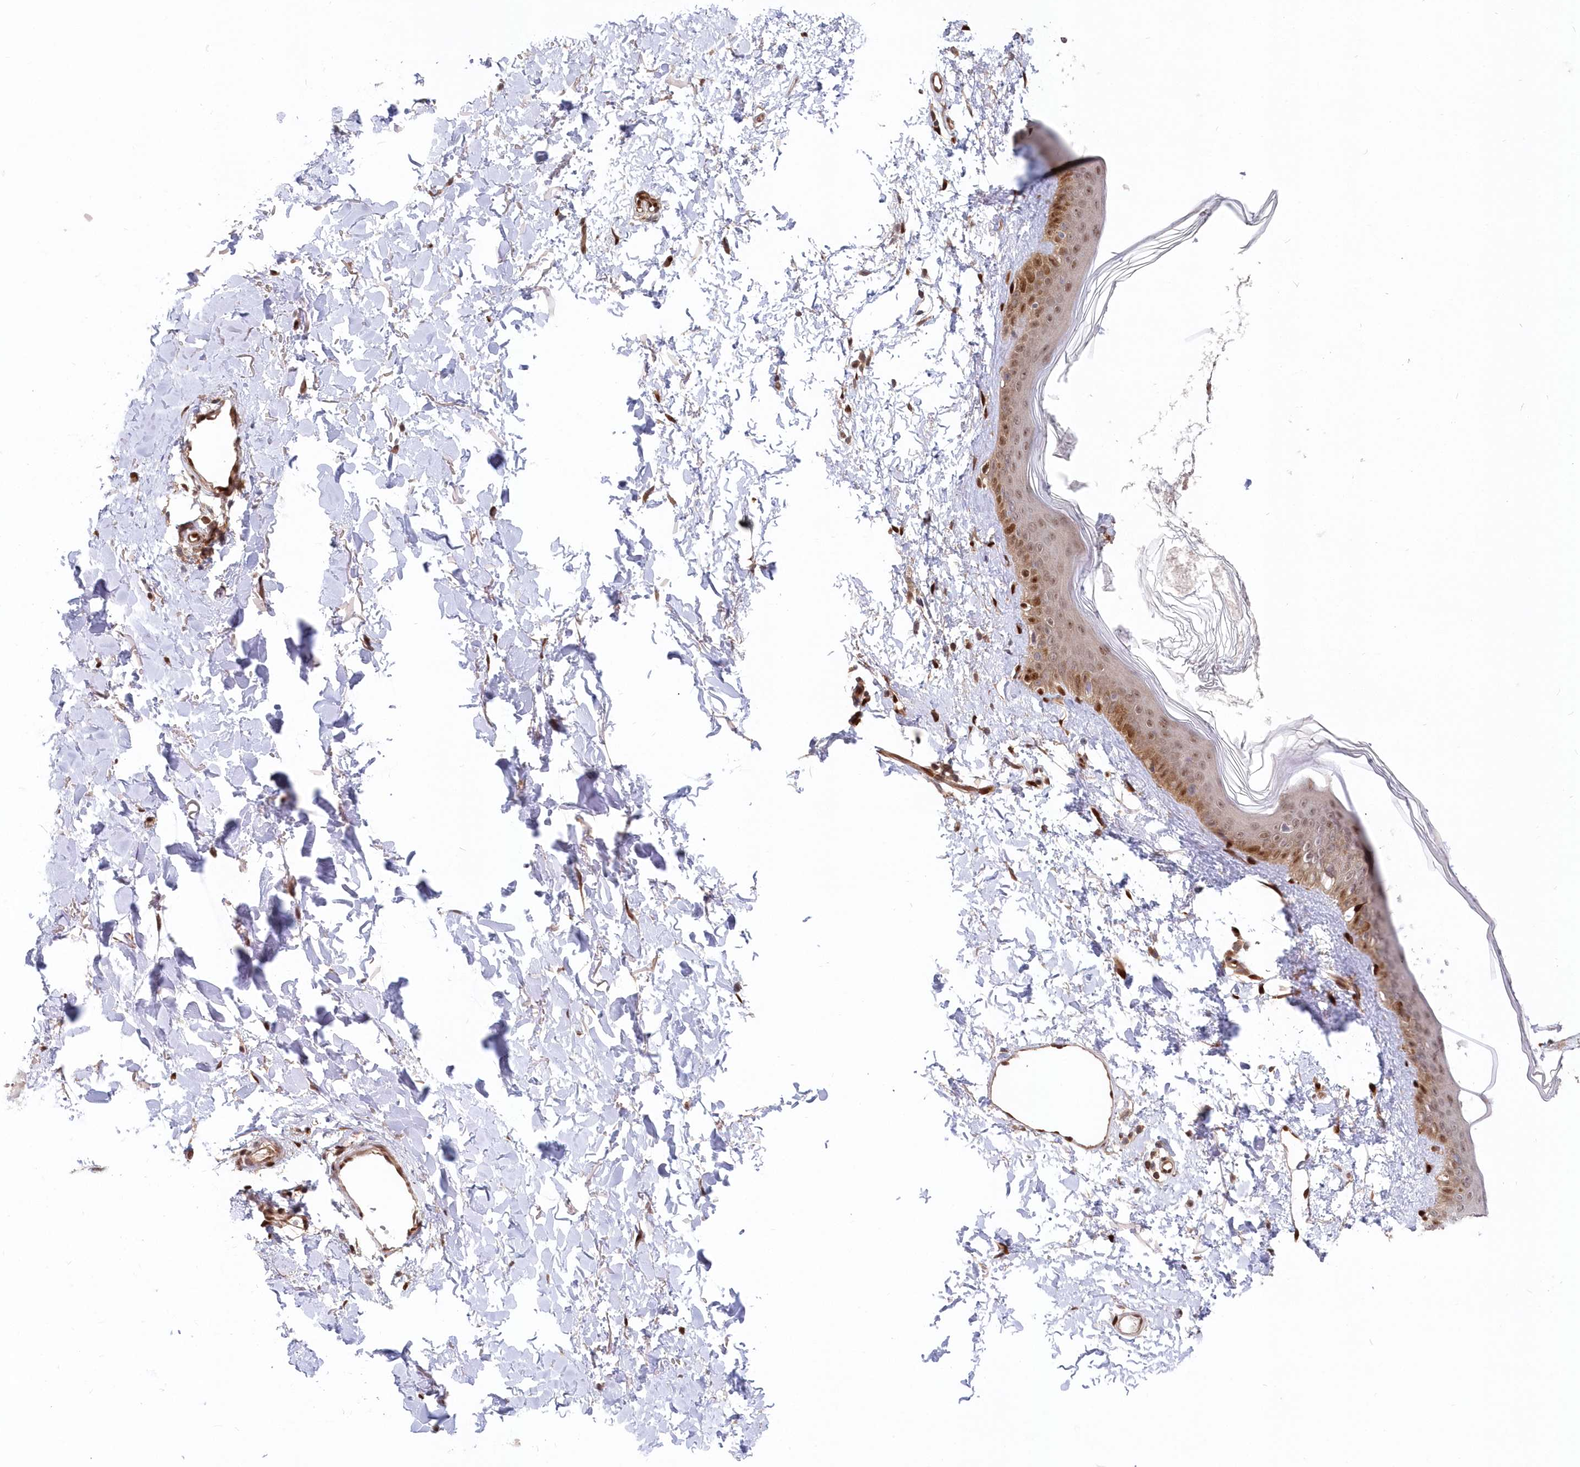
{"staining": {"intensity": "strong", "quantity": ">75%", "location": "nuclear"}, "tissue": "skin", "cell_type": "Fibroblasts", "image_type": "normal", "snomed": [{"axis": "morphology", "description": "Normal tissue, NOS"}, {"axis": "topography", "description": "Skin"}], "caption": "A high amount of strong nuclear expression is identified in about >75% of fibroblasts in normal skin.", "gene": "ABHD14B", "patient": {"sex": "female", "age": 58}}